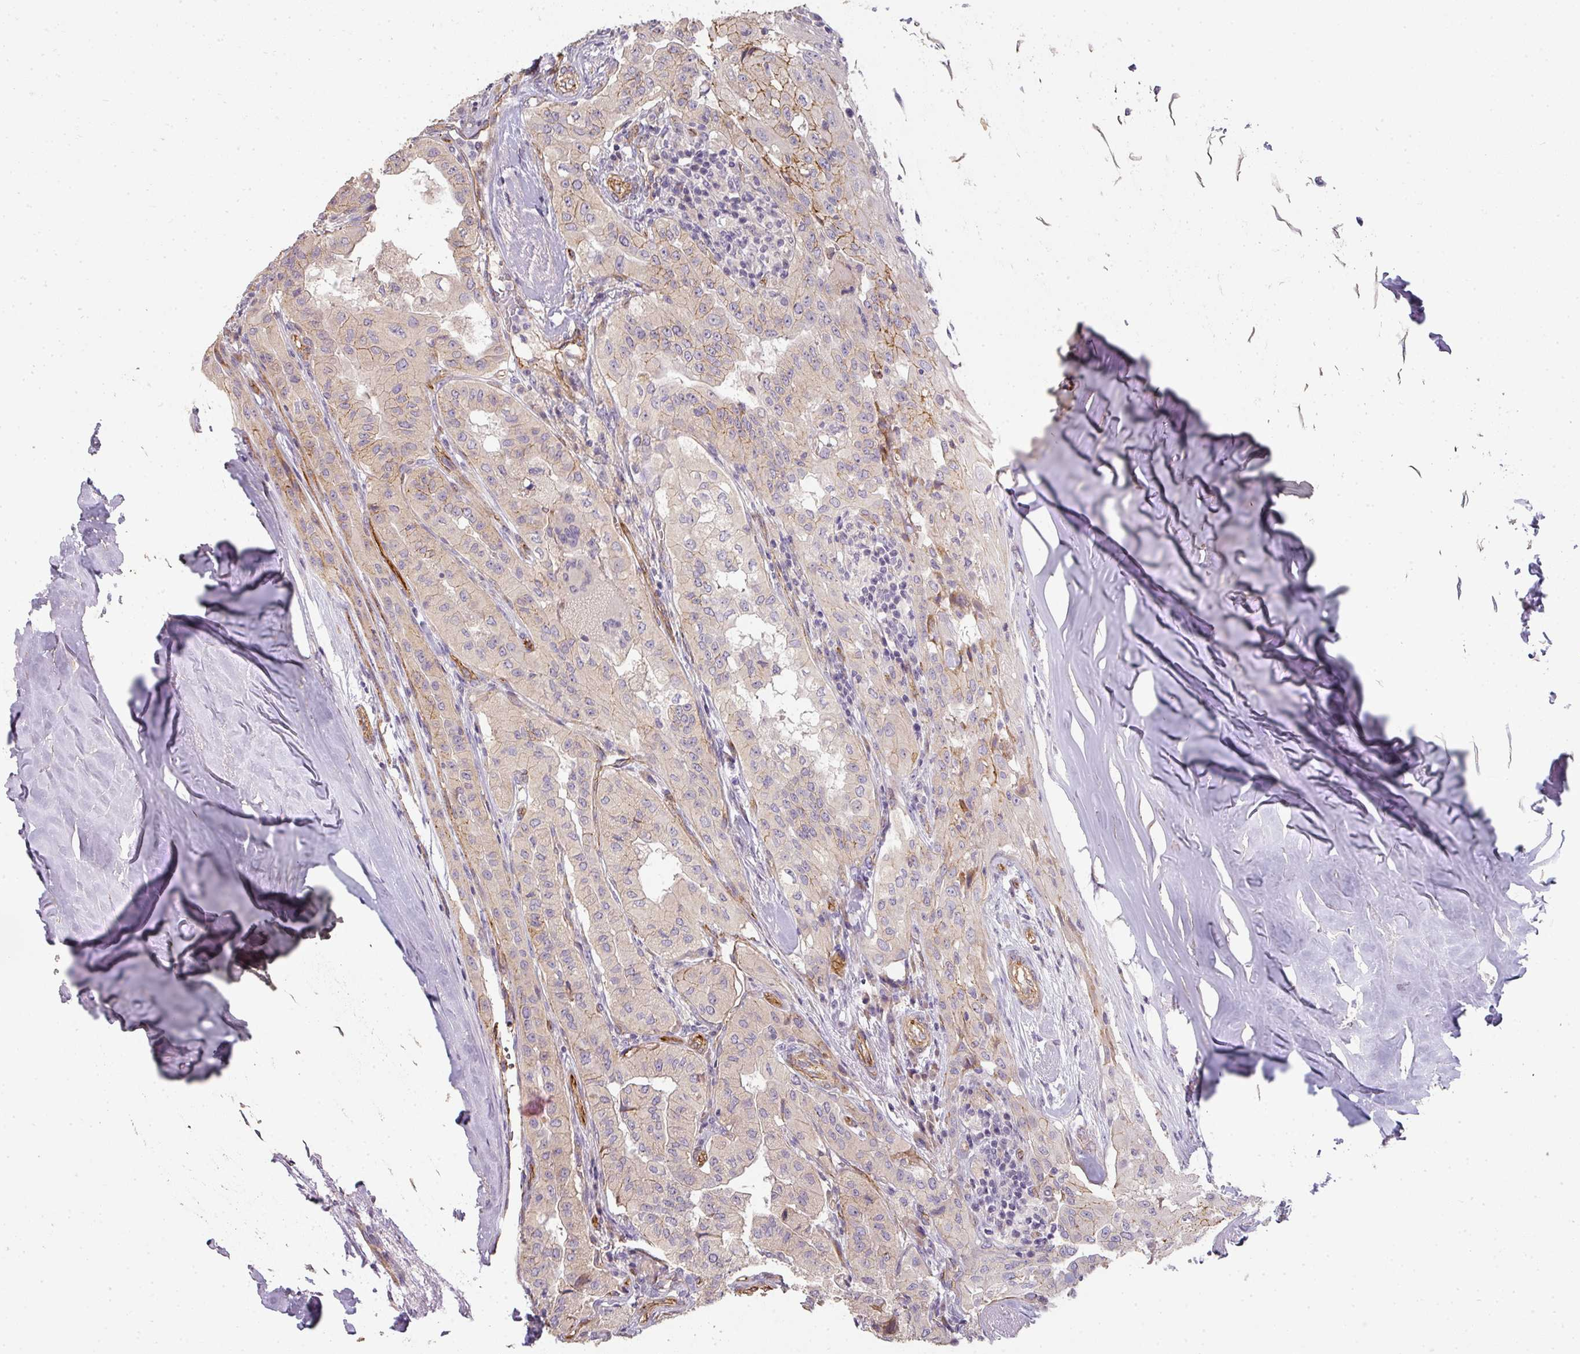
{"staining": {"intensity": "weak", "quantity": "<25%", "location": "cytoplasmic/membranous"}, "tissue": "thyroid cancer", "cell_type": "Tumor cells", "image_type": "cancer", "snomed": [{"axis": "morphology", "description": "Papillary adenocarcinoma, NOS"}, {"axis": "topography", "description": "Thyroid gland"}], "caption": "Human thyroid cancer stained for a protein using immunohistochemistry reveals no staining in tumor cells.", "gene": "PCDH1", "patient": {"sex": "female", "age": 59}}